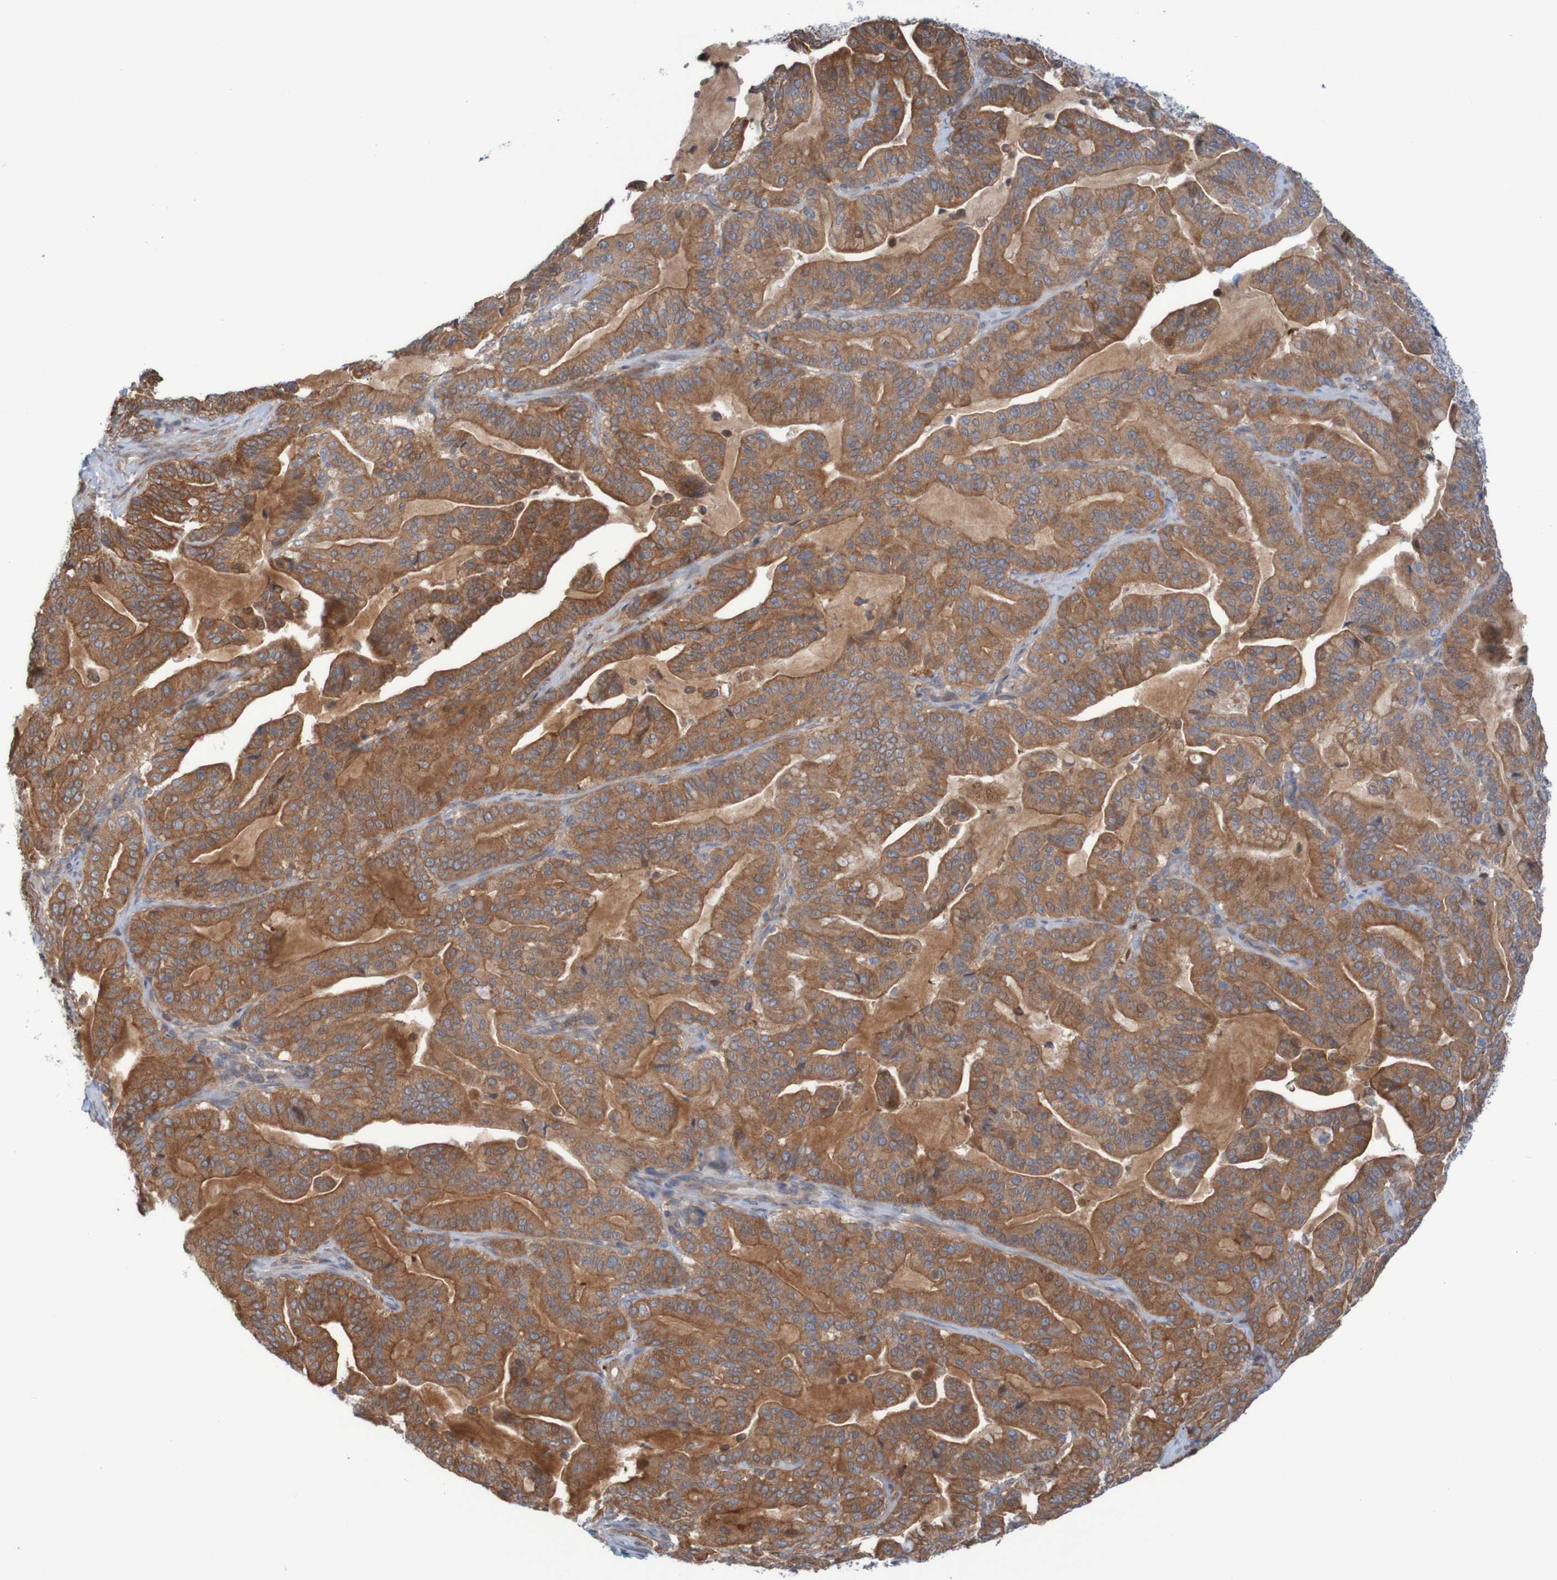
{"staining": {"intensity": "strong", "quantity": ">75%", "location": "cytoplasmic/membranous"}, "tissue": "pancreatic cancer", "cell_type": "Tumor cells", "image_type": "cancer", "snomed": [{"axis": "morphology", "description": "Adenocarcinoma, NOS"}, {"axis": "topography", "description": "Pancreas"}], "caption": "Immunohistochemistry (IHC) photomicrograph of neoplastic tissue: adenocarcinoma (pancreatic) stained using IHC exhibits high levels of strong protein expression localized specifically in the cytoplasmic/membranous of tumor cells, appearing as a cytoplasmic/membranous brown color.", "gene": "ANGPT4", "patient": {"sex": "male", "age": 63}}